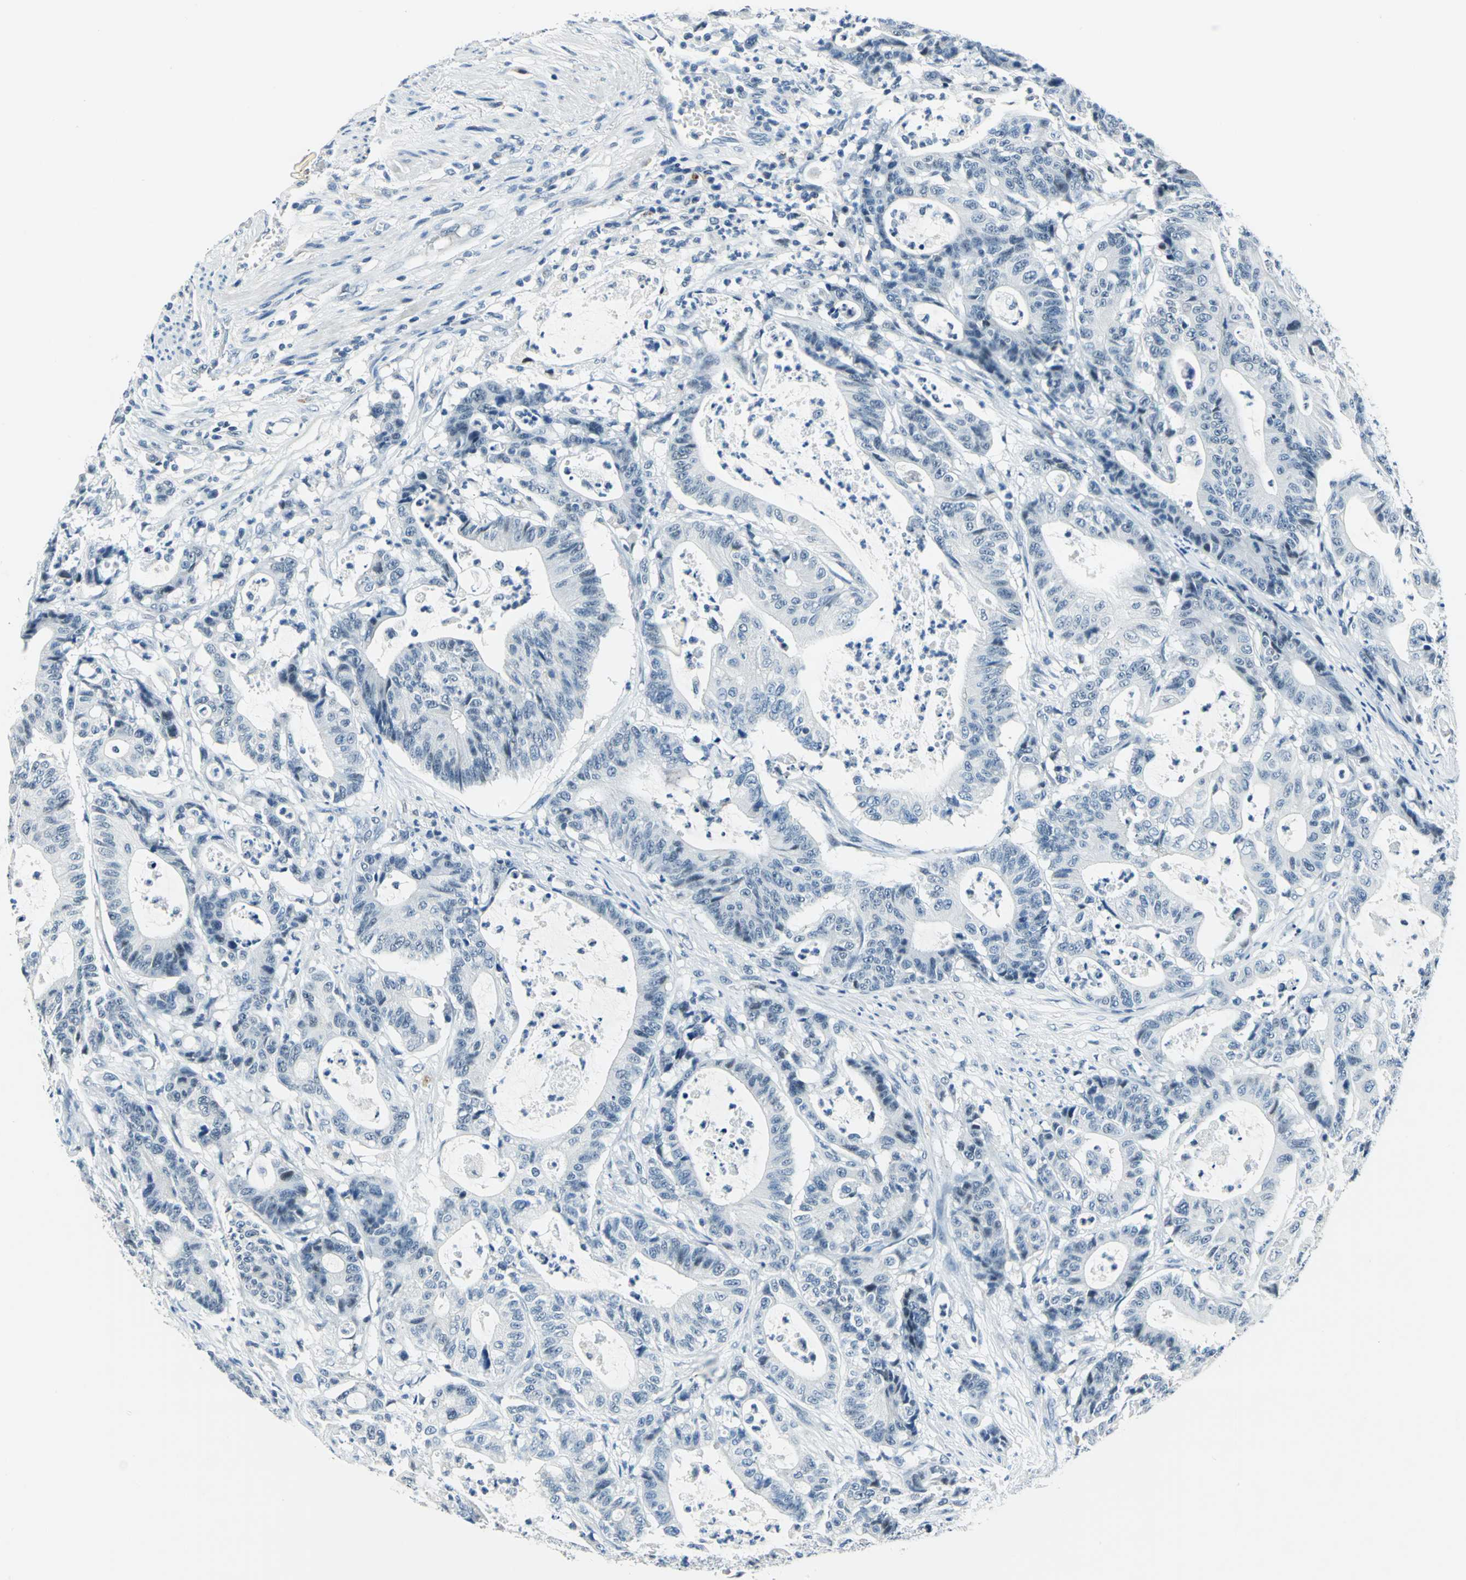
{"staining": {"intensity": "negative", "quantity": "none", "location": "none"}, "tissue": "colorectal cancer", "cell_type": "Tumor cells", "image_type": "cancer", "snomed": [{"axis": "morphology", "description": "Adenocarcinoma, NOS"}, {"axis": "topography", "description": "Colon"}], "caption": "Tumor cells show no significant protein positivity in colorectal adenocarcinoma.", "gene": "RAD17", "patient": {"sex": "female", "age": 84}}